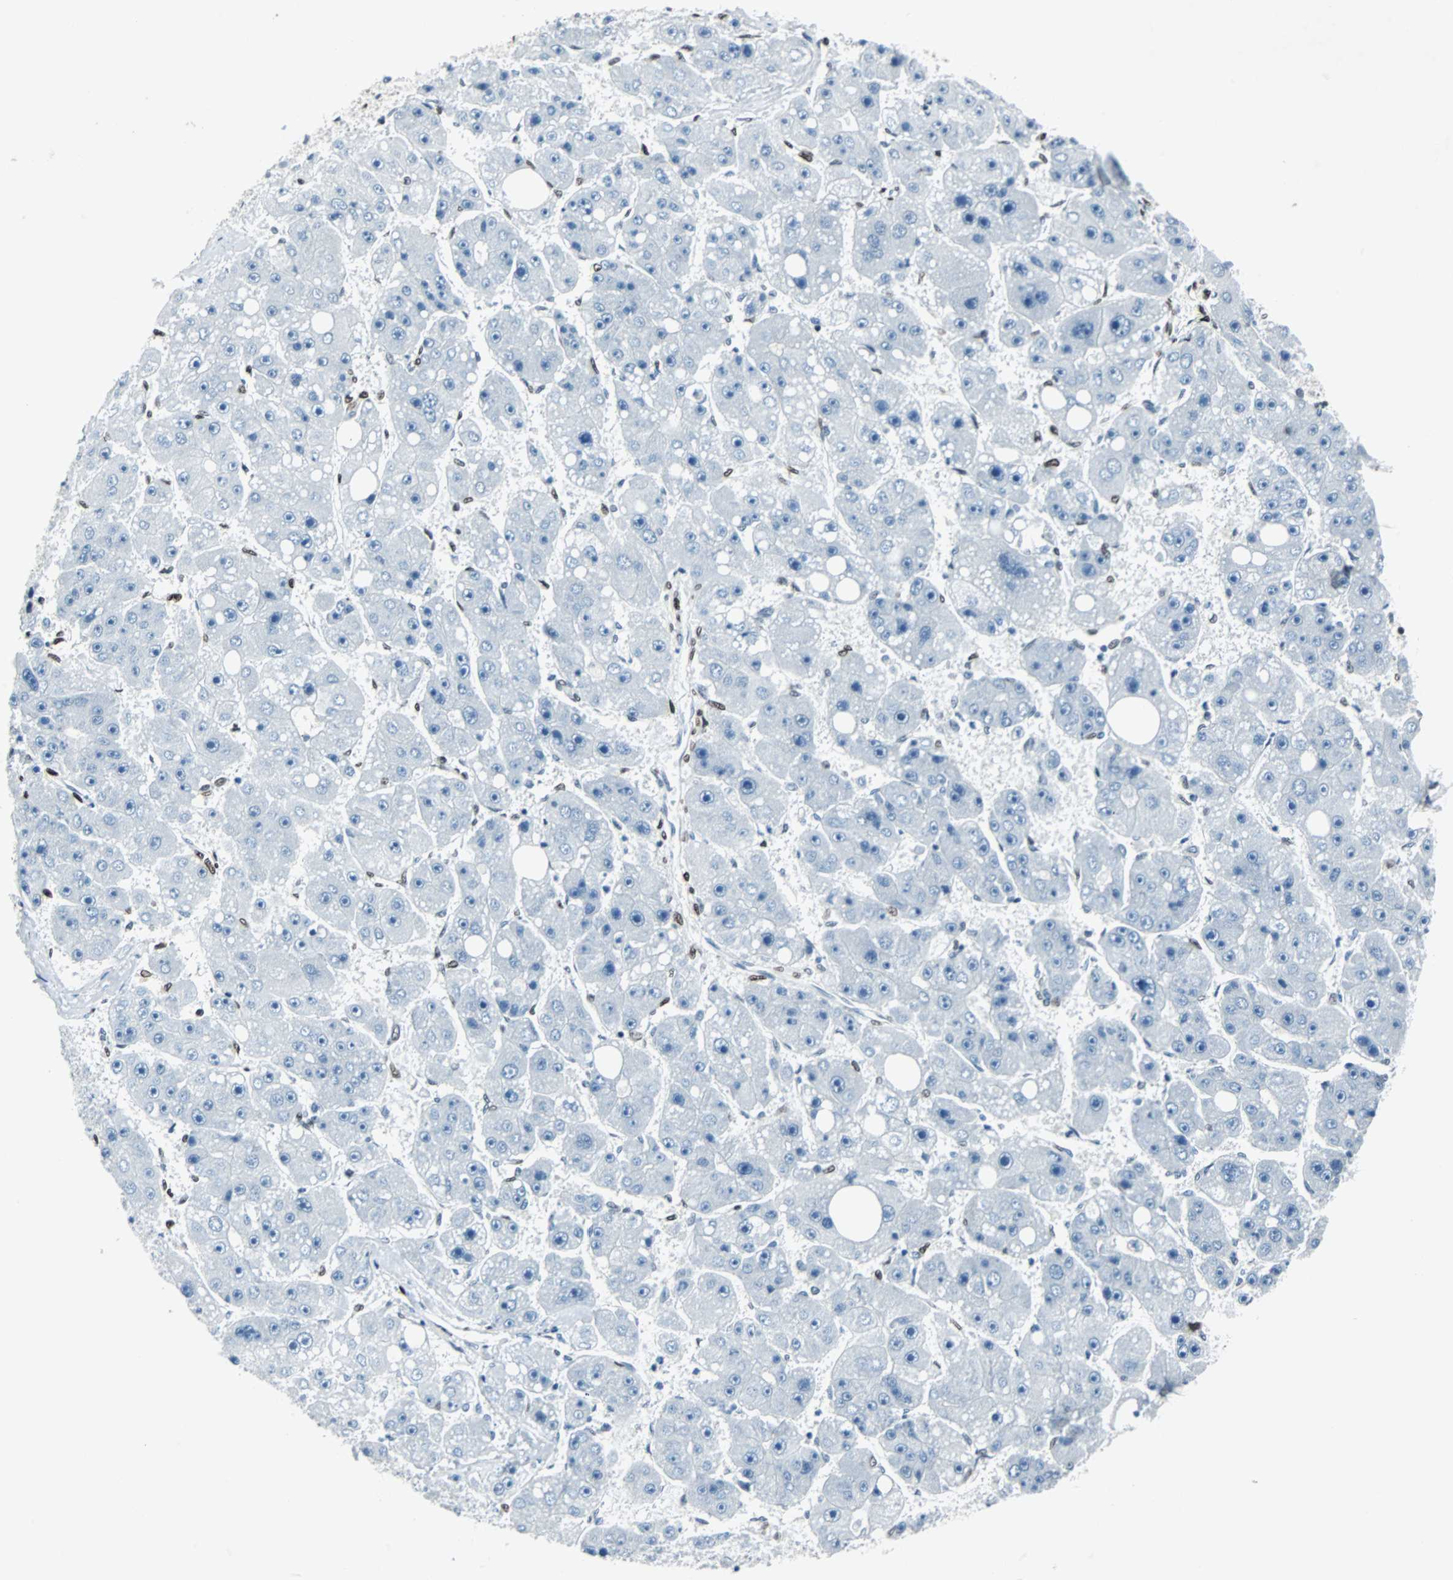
{"staining": {"intensity": "negative", "quantity": "none", "location": "none"}, "tissue": "liver cancer", "cell_type": "Tumor cells", "image_type": "cancer", "snomed": [{"axis": "morphology", "description": "Carcinoma, Hepatocellular, NOS"}, {"axis": "topography", "description": "Liver"}], "caption": "There is no significant staining in tumor cells of liver cancer. The staining was performed using DAB to visualize the protein expression in brown, while the nuclei were stained in blue with hematoxylin (Magnification: 20x).", "gene": "MEF2D", "patient": {"sex": "female", "age": 61}}